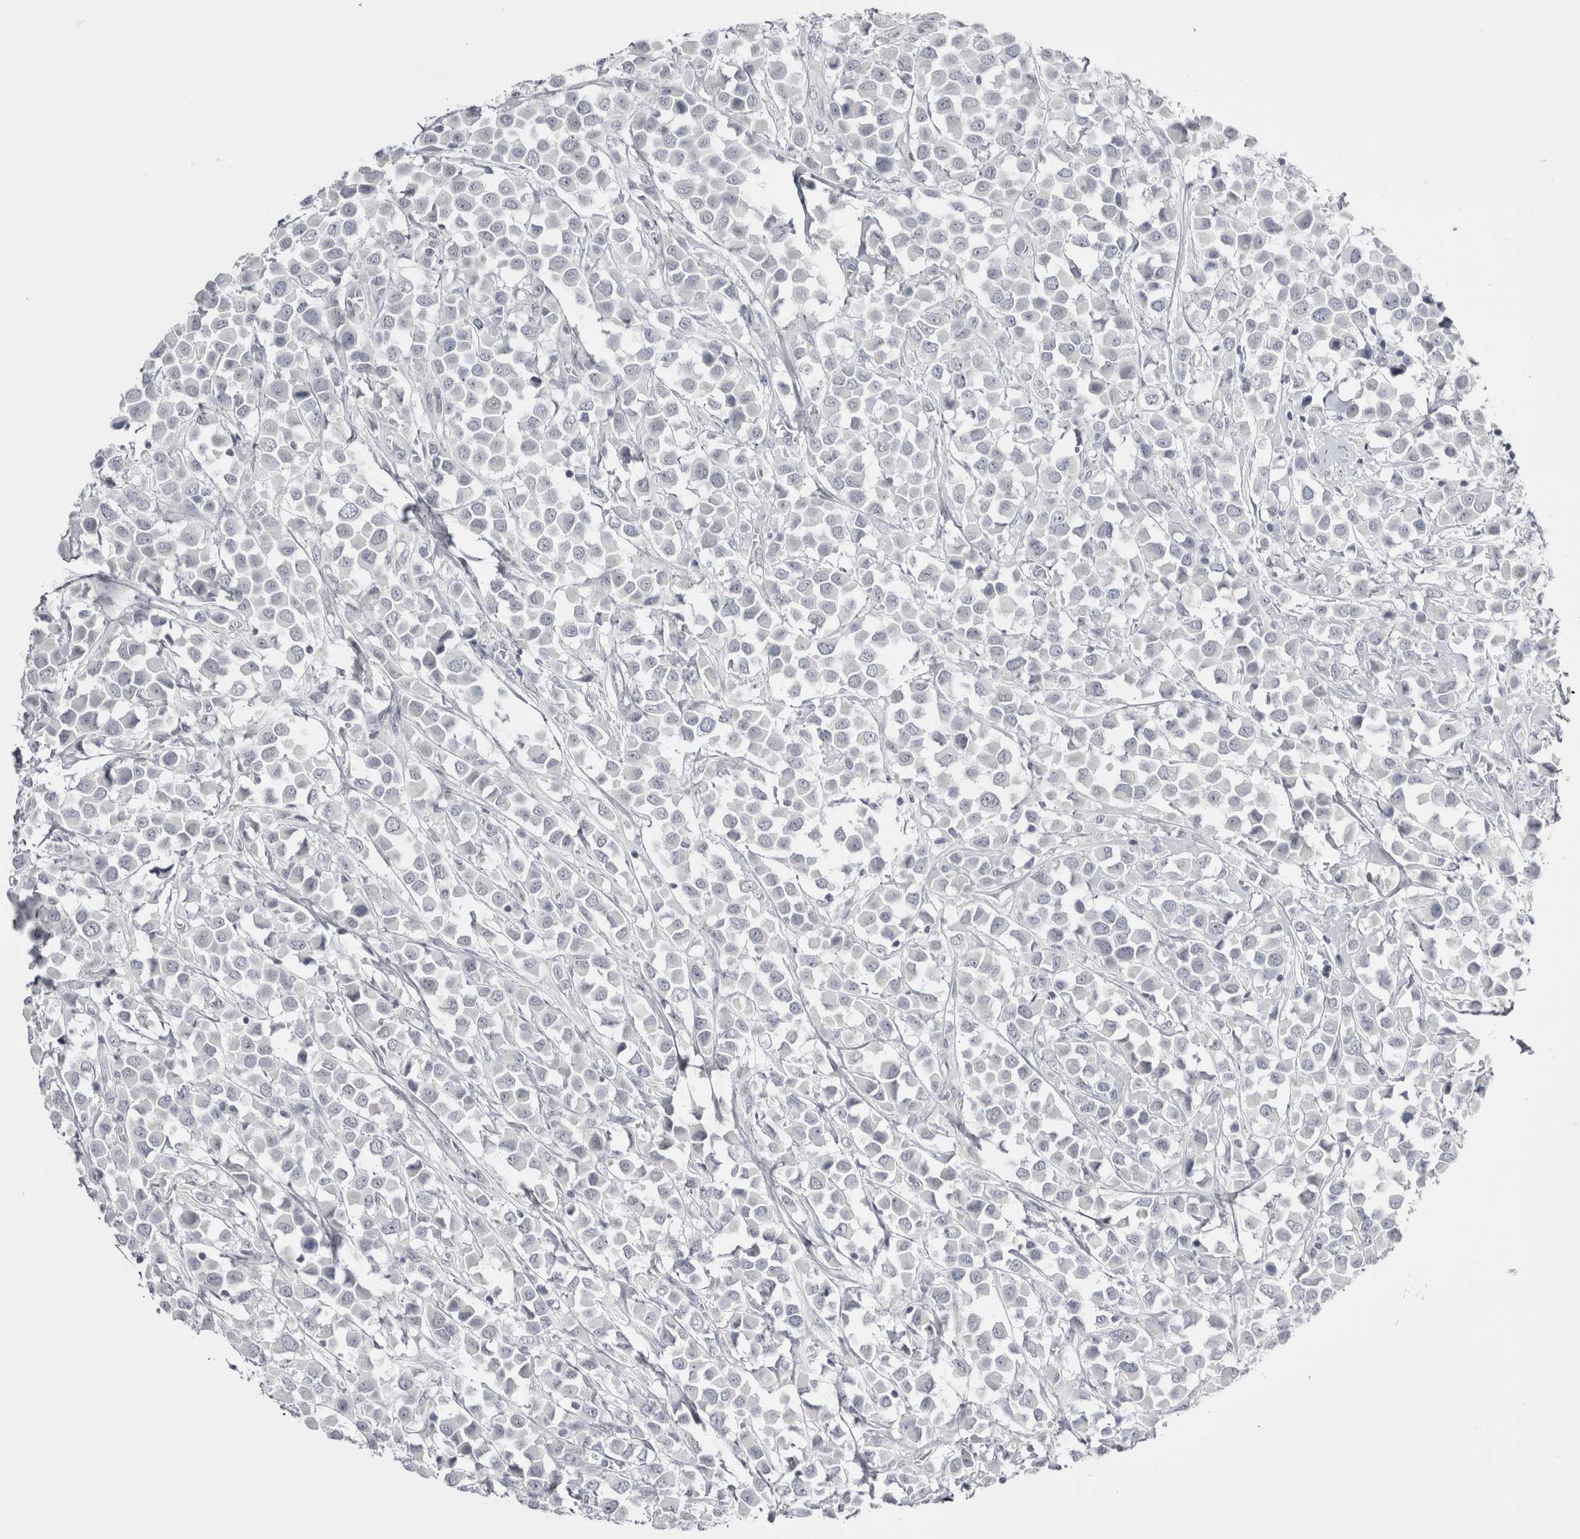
{"staining": {"intensity": "negative", "quantity": "none", "location": "none"}, "tissue": "breast cancer", "cell_type": "Tumor cells", "image_type": "cancer", "snomed": [{"axis": "morphology", "description": "Duct carcinoma"}, {"axis": "topography", "description": "Breast"}], "caption": "This is an IHC photomicrograph of human breast cancer (intraductal carcinoma). There is no positivity in tumor cells.", "gene": "FNDC8", "patient": {"sex": "female", "age": 61}}